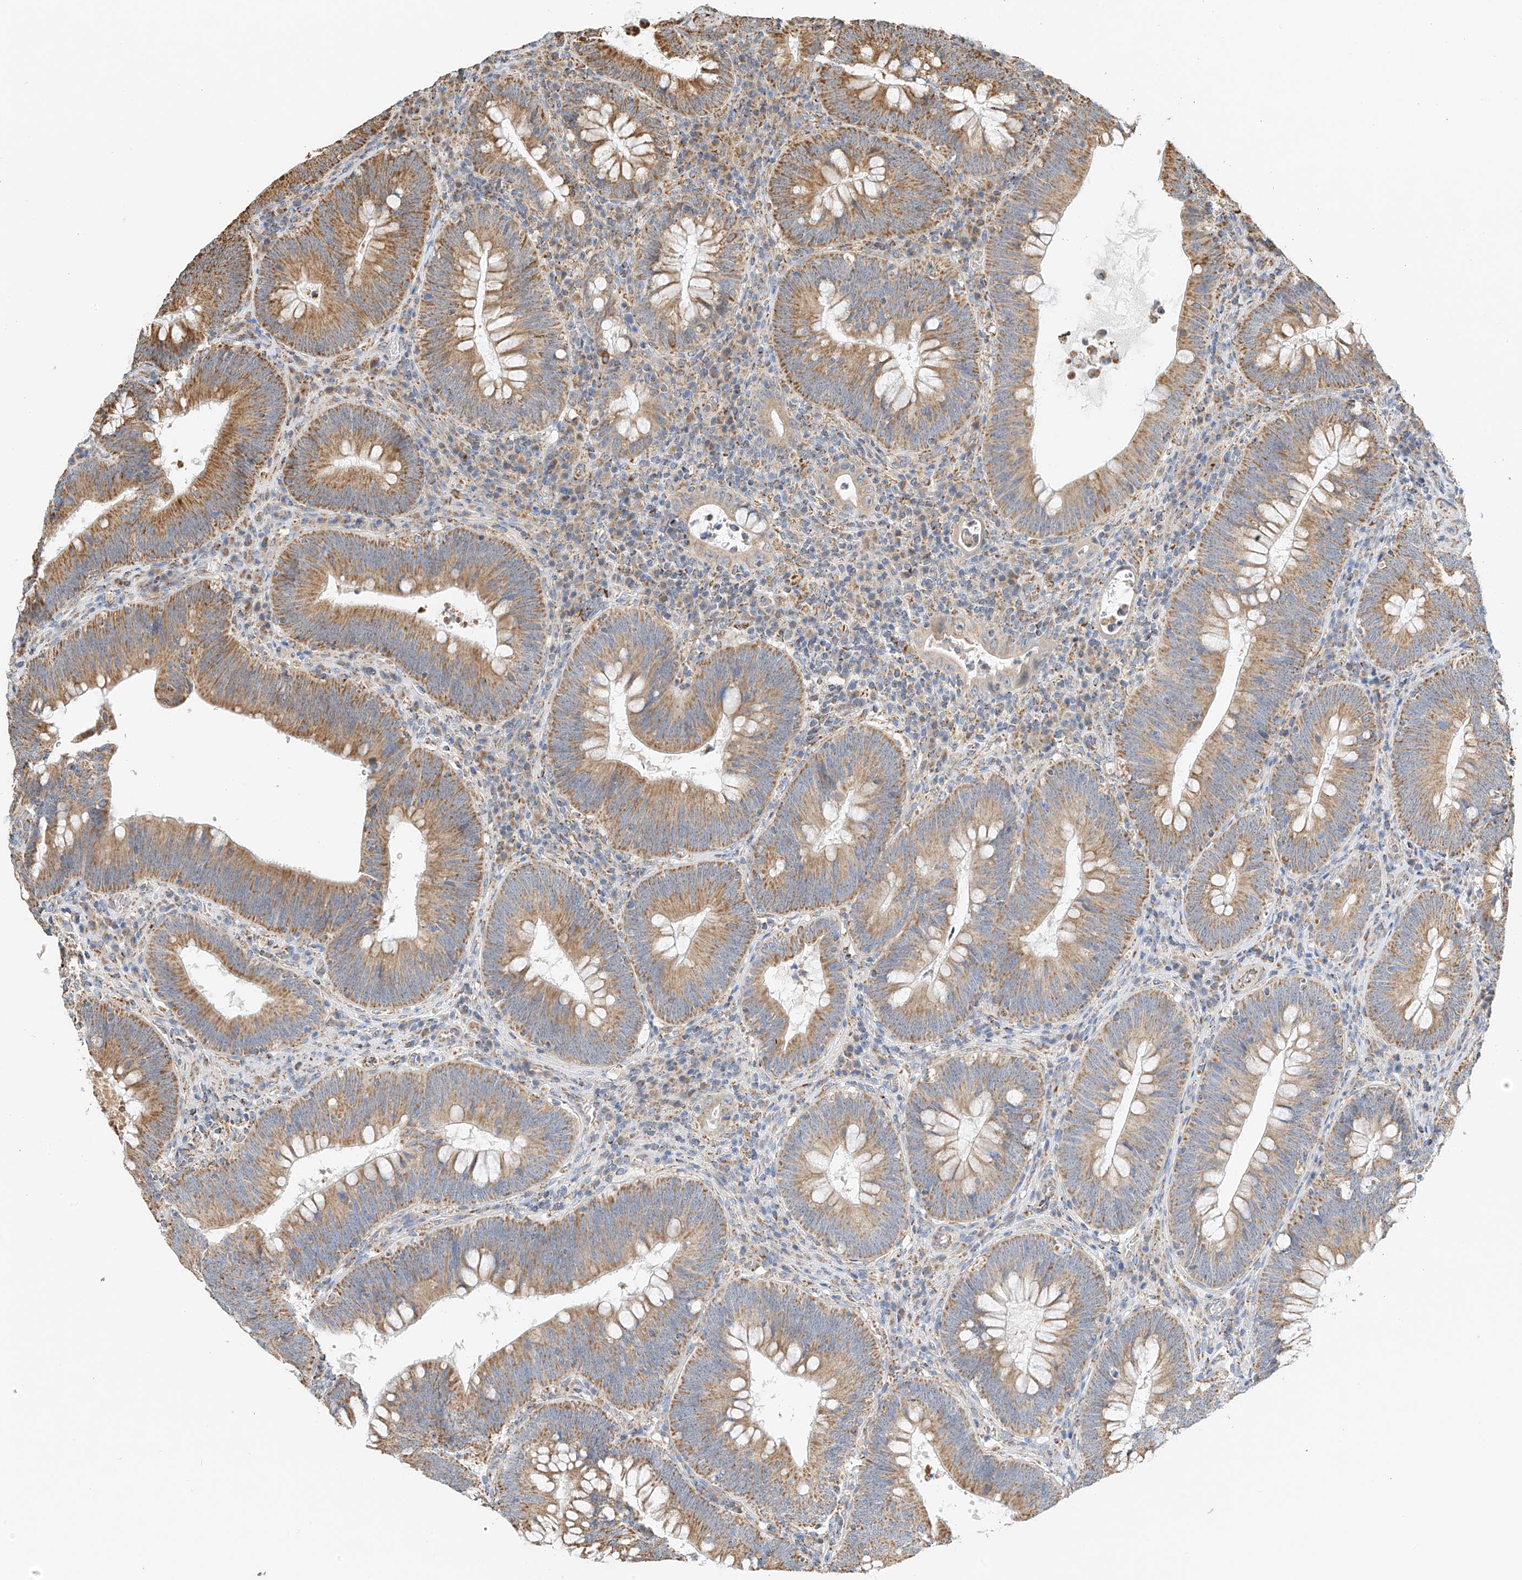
{"staining": {"intensity": "moderate", "quantity": ">75%", "location": "cytoplasmic/membranous"}, "tissue": "colorectal cancer", "cell_type": "Tumor cells", "image_type": "cancer", "snomed": [{"axis": "morphology", "description": "Normal tissue, NOS"}, {"axis": "topography", "description": "Colon"}], "caption": "This is a photomicrograph of immunohistochemistry staining of colorectal cancer, which shows moderate positivity in the cytoplasmic/membranous of tumor cells.", "gene": "YIPF7", "patient": {"sex": "female", "age": 82}}